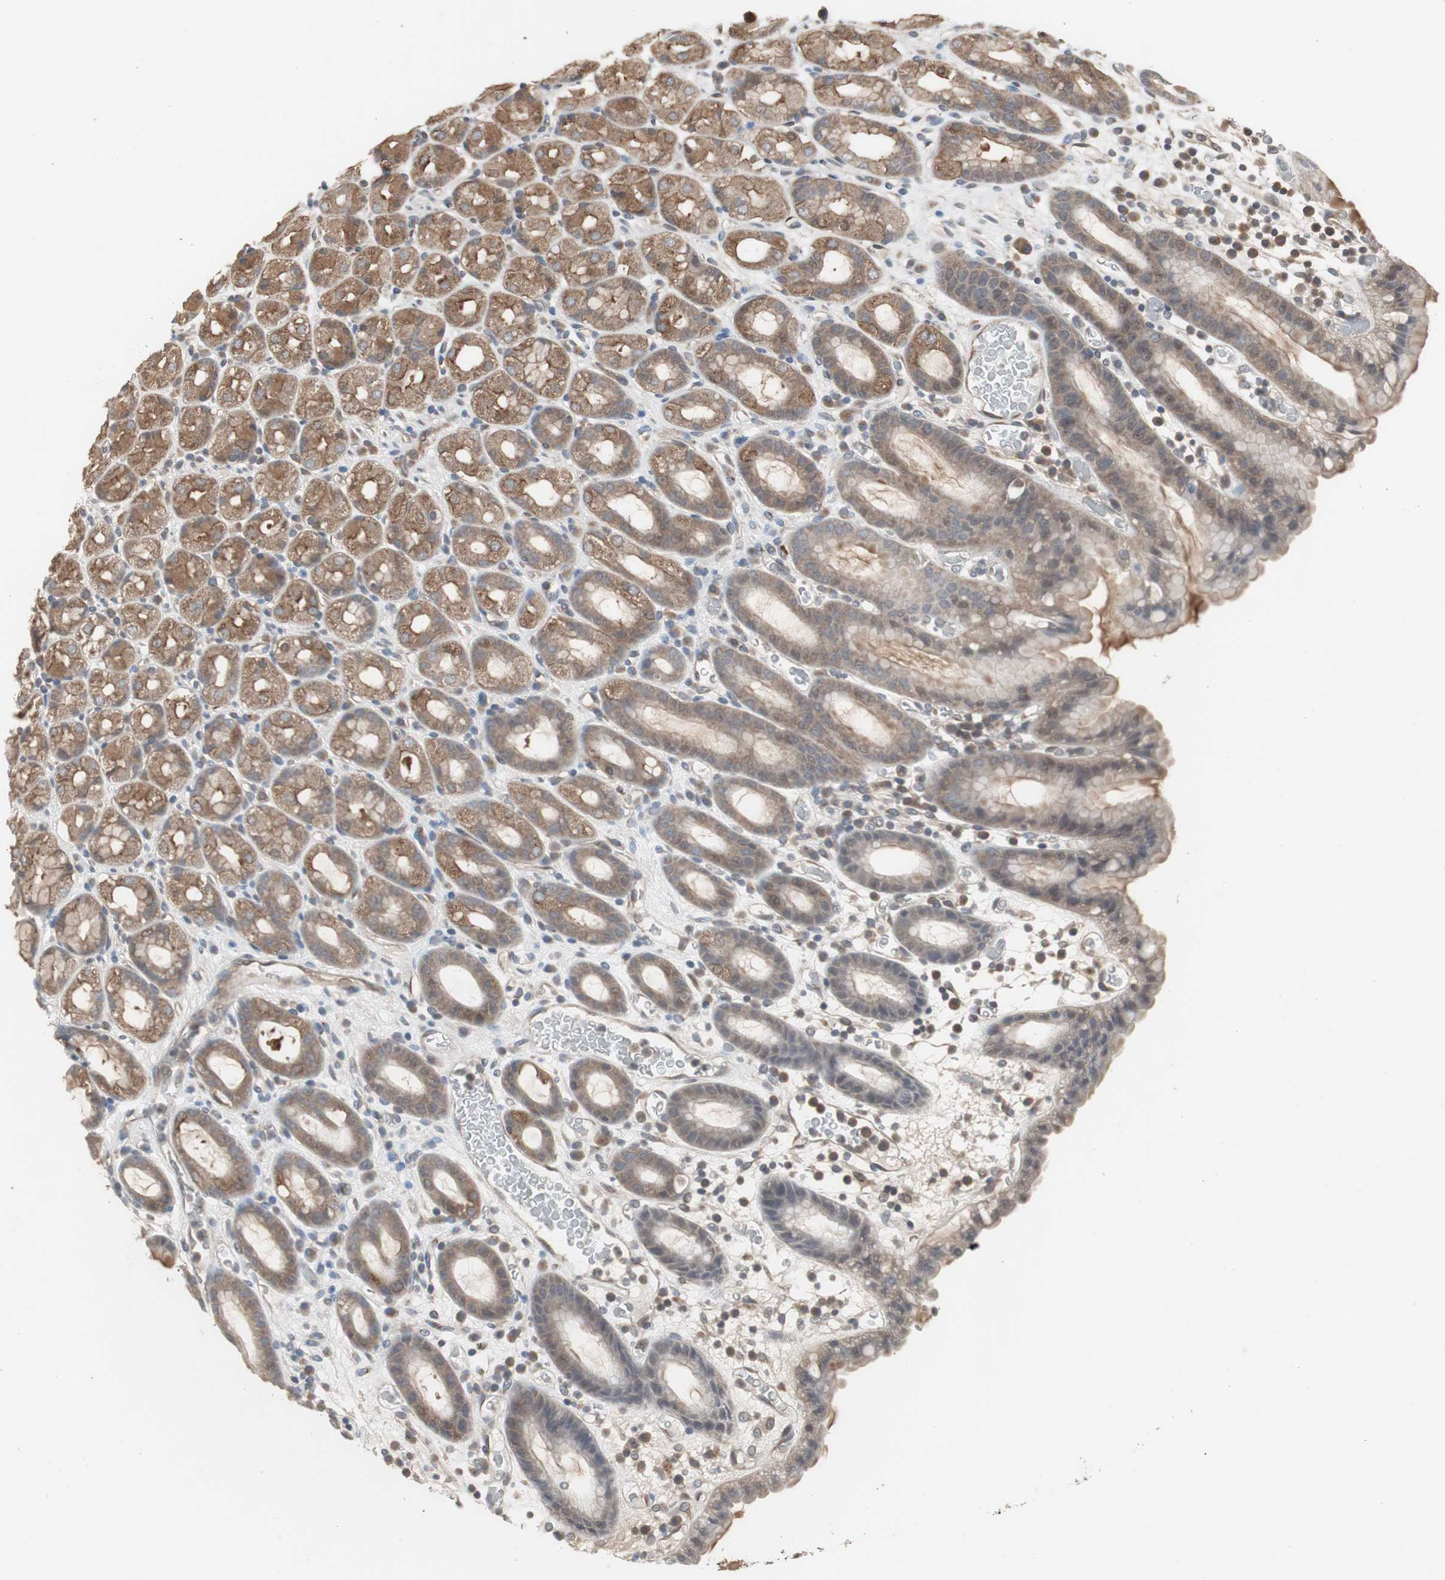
{"staining": {"intensity": "moderate", "quantity": ">75%", "location": "cytoplasmic/membranous"}, "tissue": "stomach", "cell_type": "Glandular cells", "image_type": "normal", "snomed": [{"axis": "morphology", "description": "Normal tissue, NOS"}, {"axis": "topography", "description": "Stomach, upper"}], "caption": "Immunohistochemical staining of unremarkable stomach demonstrates moderate cytoplasmic/membranous protein expression in about >75% of glandular cells. (DAB (3,3'-diaminobenzidine) IHC, brown staining for protein, blue staining for nuclei).", "gene": "ATP2B2", "patient": {"sex": "male", "age": 68}}